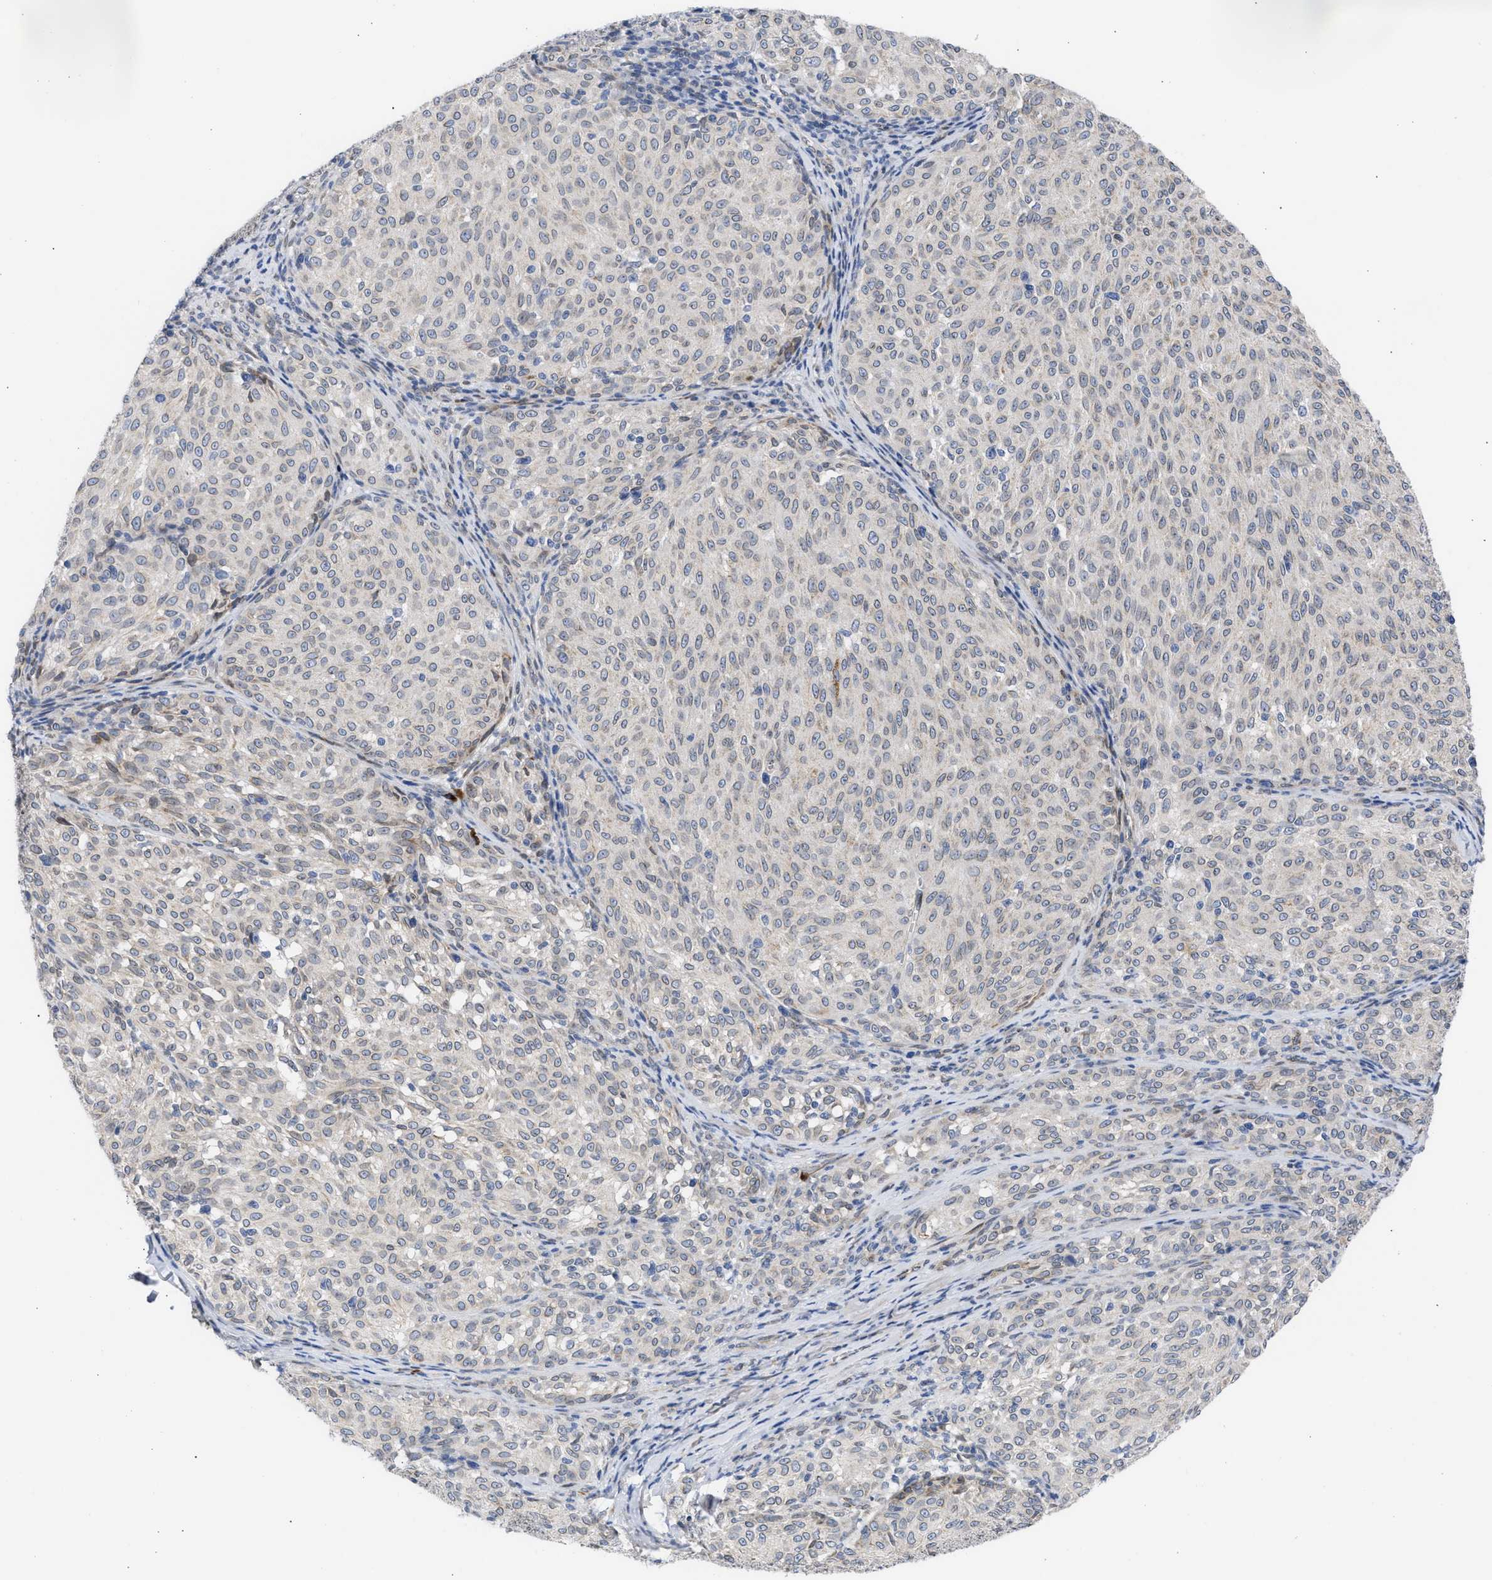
{"staining": {"intensity": "weak", "quantity": "<25%", "location": "cytoplasmic/membranous"}, "tissue": "melanoma", "cell_type": "Tumor cells", "image_type": "cancer", "snomed": [{"axis": "morphology", "description": "Malignant melanoma, NOS"}, {"axis": "topography", "description": "Skin"}], "caption": "DAB (3,3'-diaminobenzidine) immunohistochemical staining of malignant melanoma reveals no significant positivity in tumor cells. (Stains: DAB (3,3'-diaminobenzidine) IHC with hematoxylin counter stain, Microscopy: brightfield microscopy at high magnification).", "gene": "NUP35", "patient": {"sex": "female", "age": 72}}